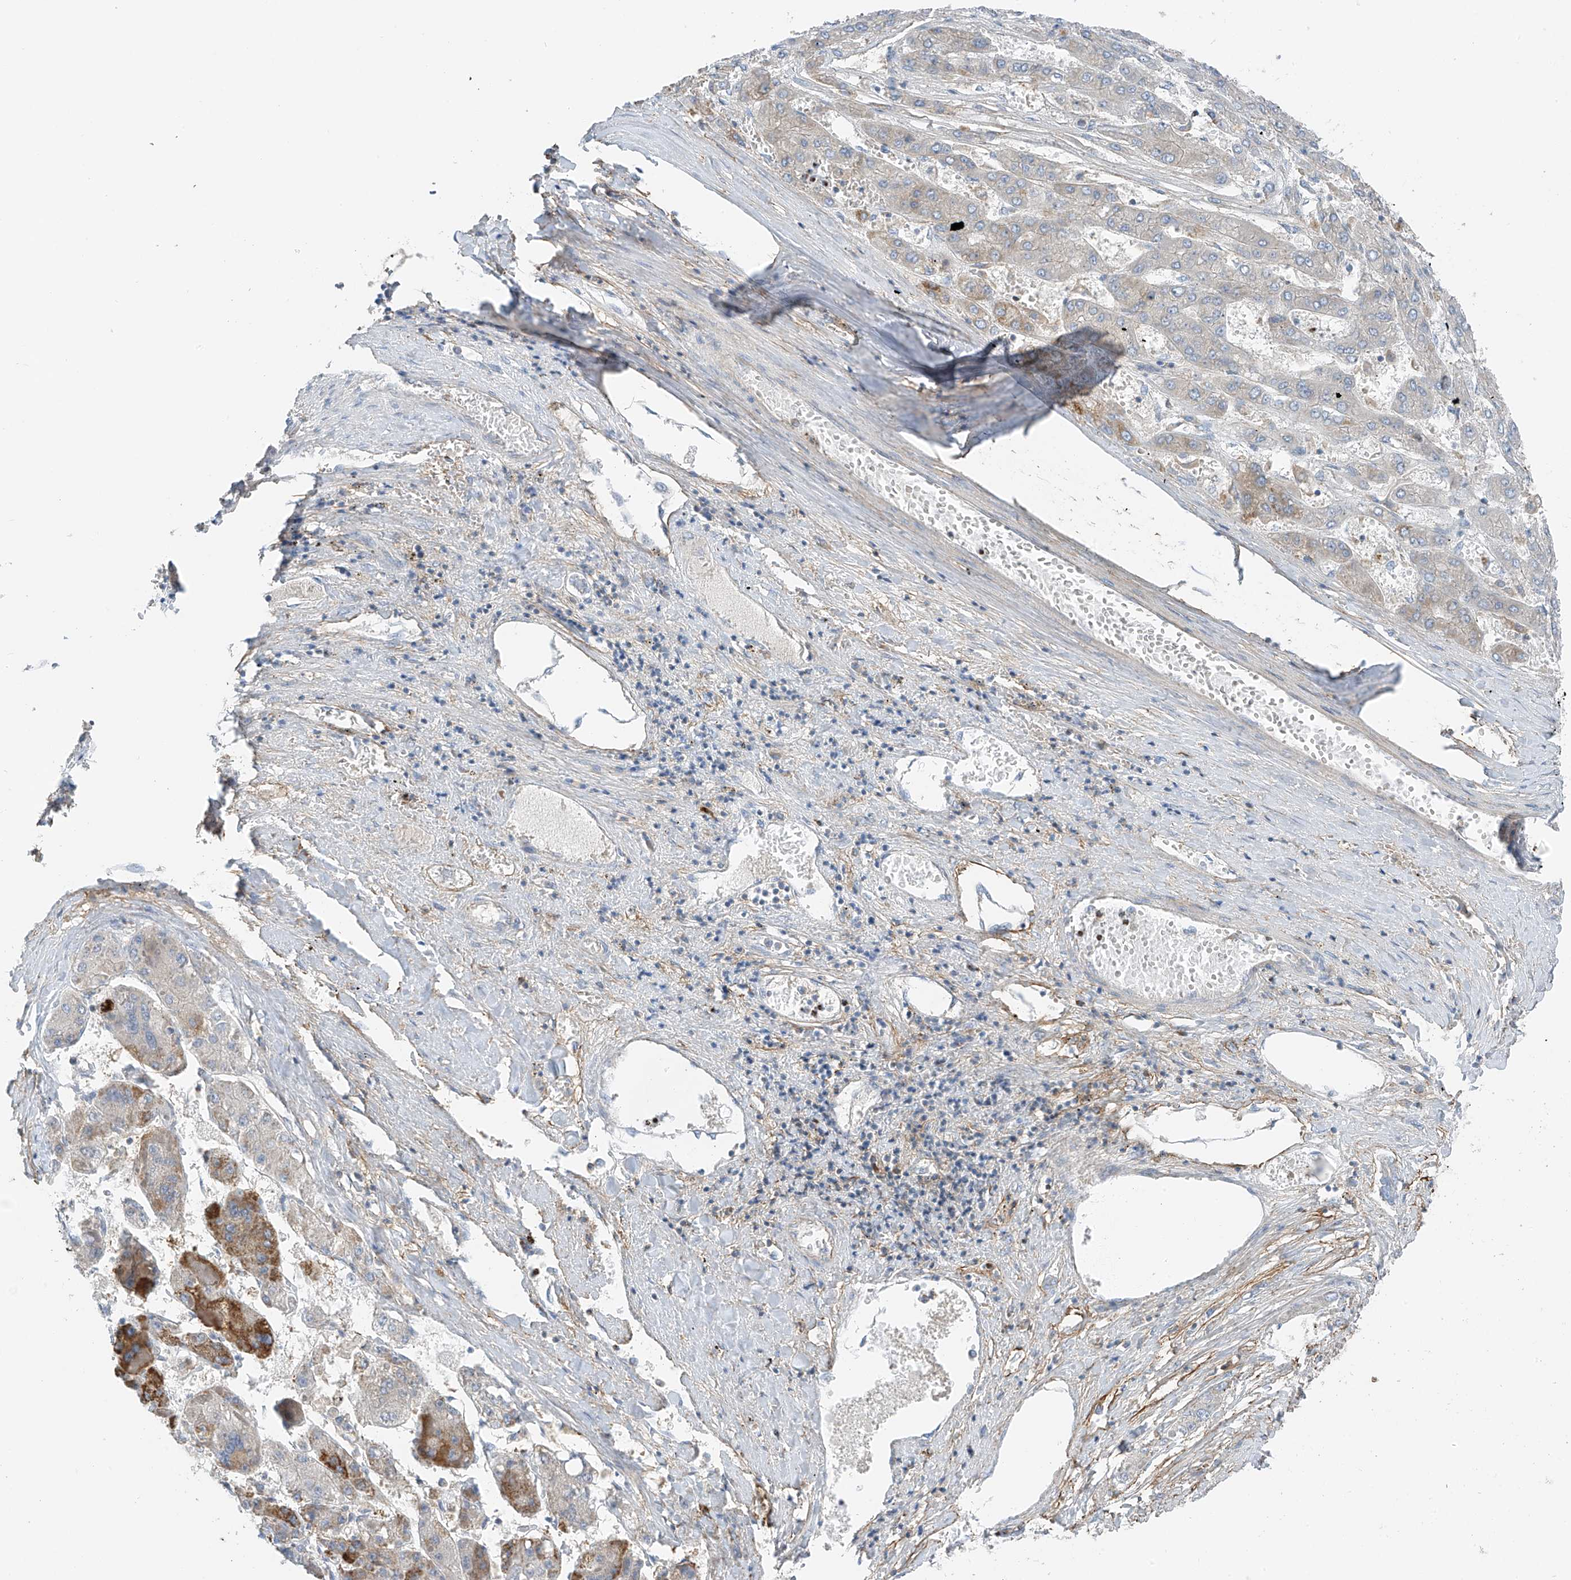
{"staining": {"intensity": "moderate", "quantity": "<25%", "location": "cytoplasmic/membranous"}, "tissue": "liver cancer", "cell_type": "Tumor cells", "image_type": "cancer", "snomed": [{"axis": "morphology", "description": "Carcinoma, Hepatocellular, NOS"}, {"axis": "topography", "description": "Liver"}], "caption": "Immunohistochemical staining of human liver hepatocellular carcinoma demonstrates low levels of moderate cytoplasmic/membranous protein staining in approximately <25% of tumor cells.", "gene": "NALCN", "patient": {"sex": "female", "age": 73}}